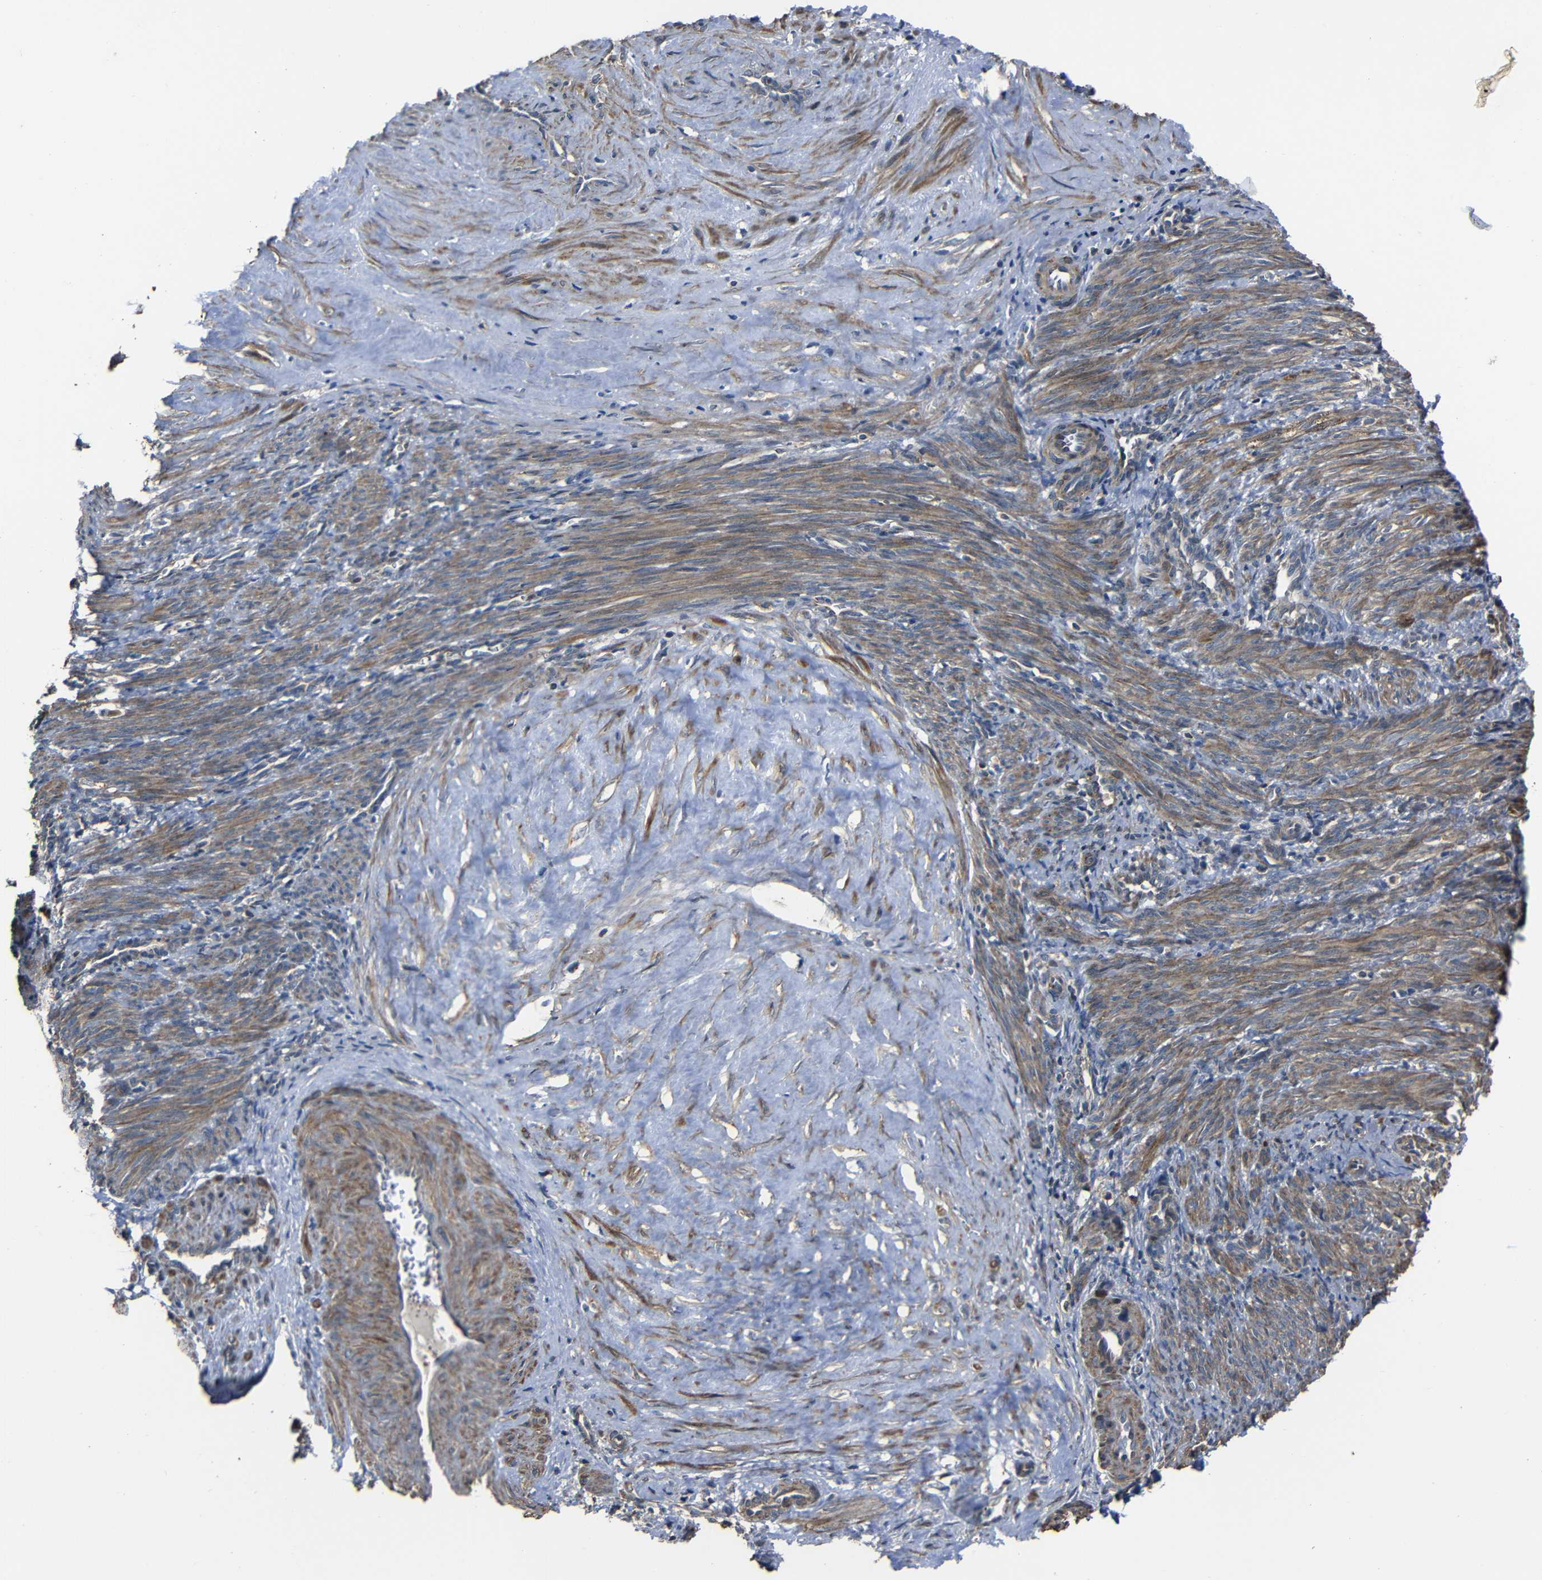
{"staining": {"intensity": "moderate", "quantity": ">75%", "location": "cytoplasmic/membranous"}, "tissue": "smooth muscle", "cell_type": "Smooth muscle cells", "image_type": "normal", "snomed": [{"axis": "morphology", "description": "Normal tissue, NOS"}, {"axis": "topography", "description": "Endometrium"}], "caption": "IHC (DAB) staining of benign smooth muscle shows moderate cytoplasmic/membranous protein expression in about >75% of smooth muscle cells. Nuclei are stained in blue.", "gene": "SNN", "patient": {"sex": "female", "age": 33}}